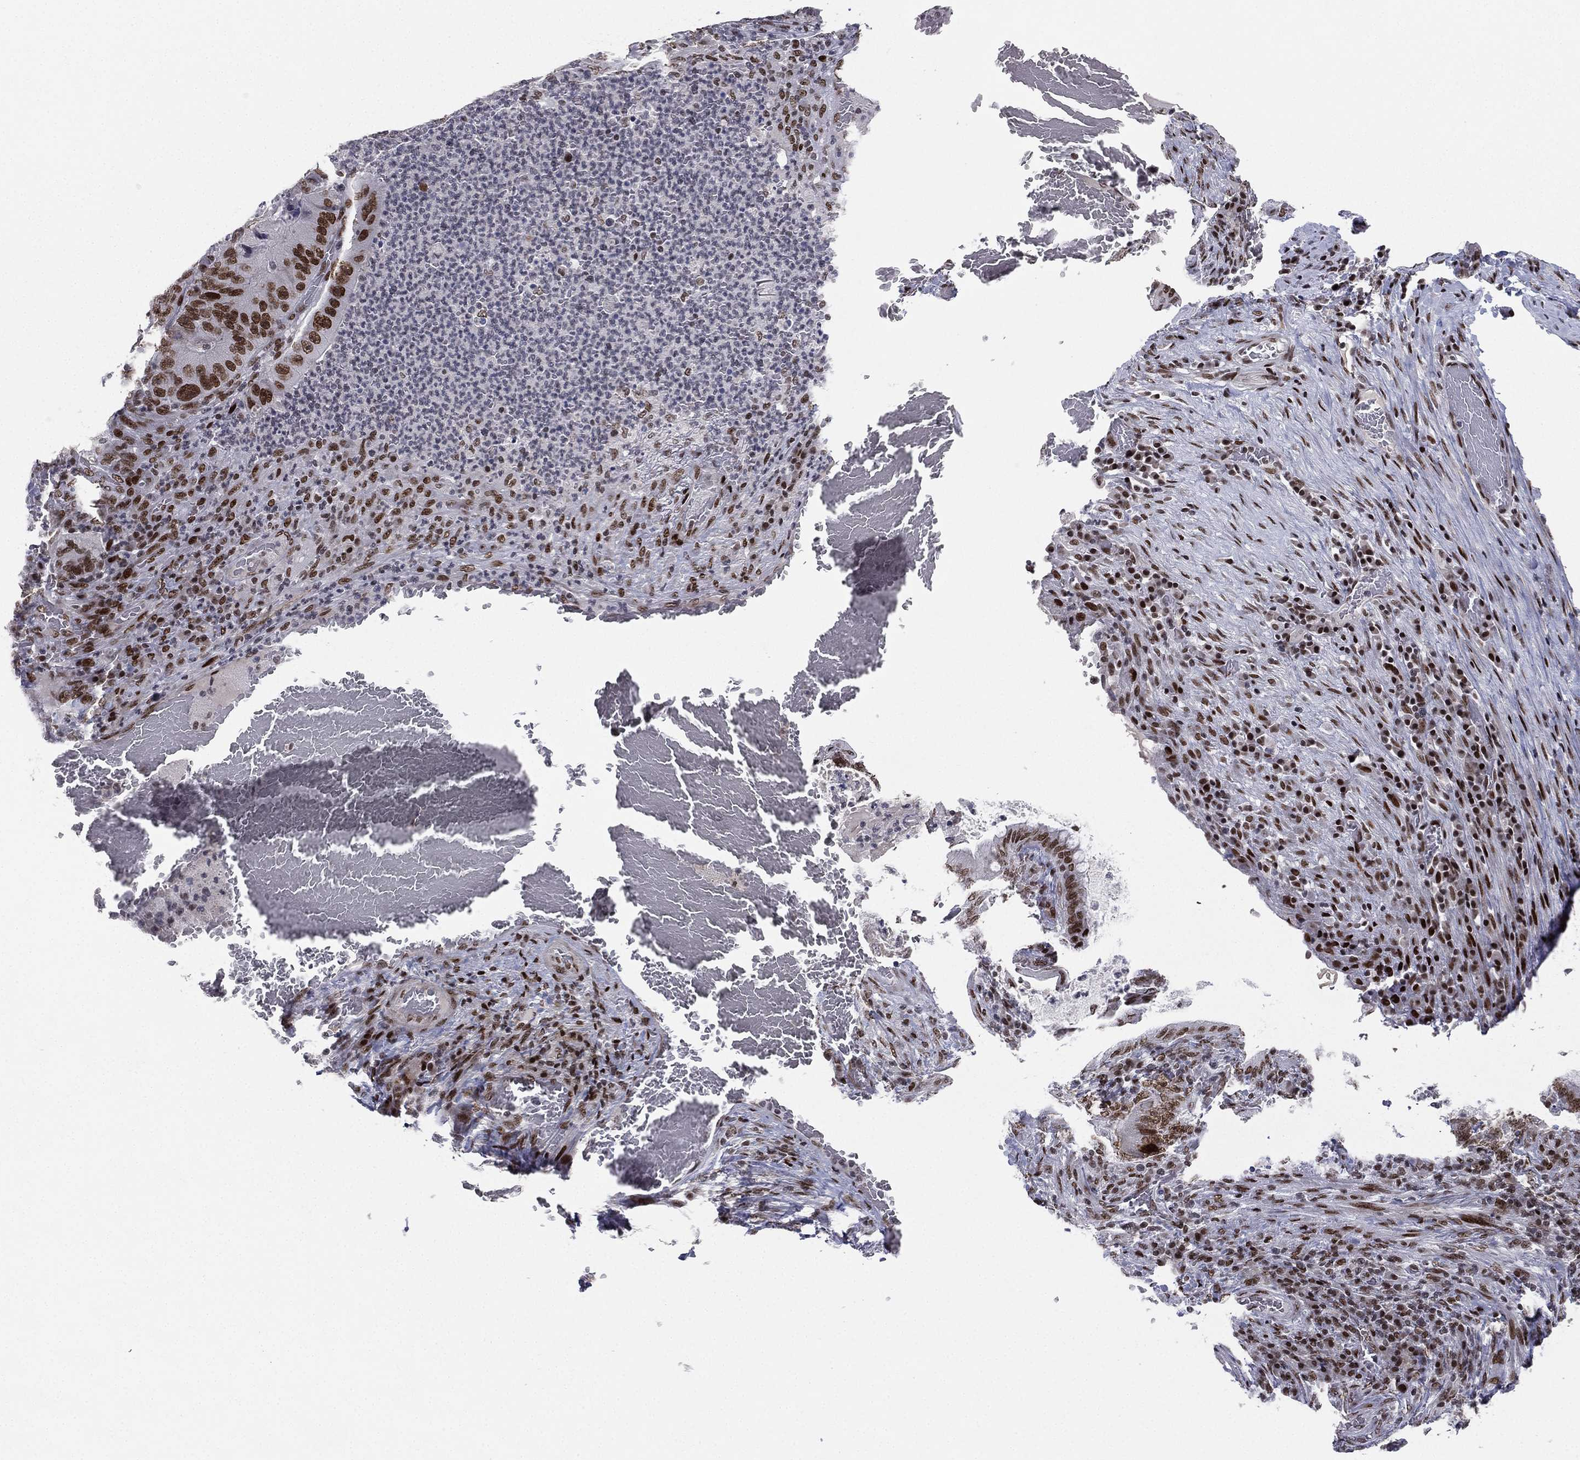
{"staining": {"intensity": "strong", "quantity": ">75%", "location": "nuclear"}, "tissue": "colorectal cancer", "cell_type": "Tumor cells", "image_type": "cancer", "snomed": [{"axis": "morphology", "description": "Adenocarcinoma, NOS"}, {"axis": "topography", "description": "Colon"}], "caption": "A photomicrograph of colorectal cancer (adenocarcinoma) stained for a protein exhibits strong nuclear brown staining in tumor cells.", "gene": "RTF1", "patient": {"sex": "female", "age": 86}}